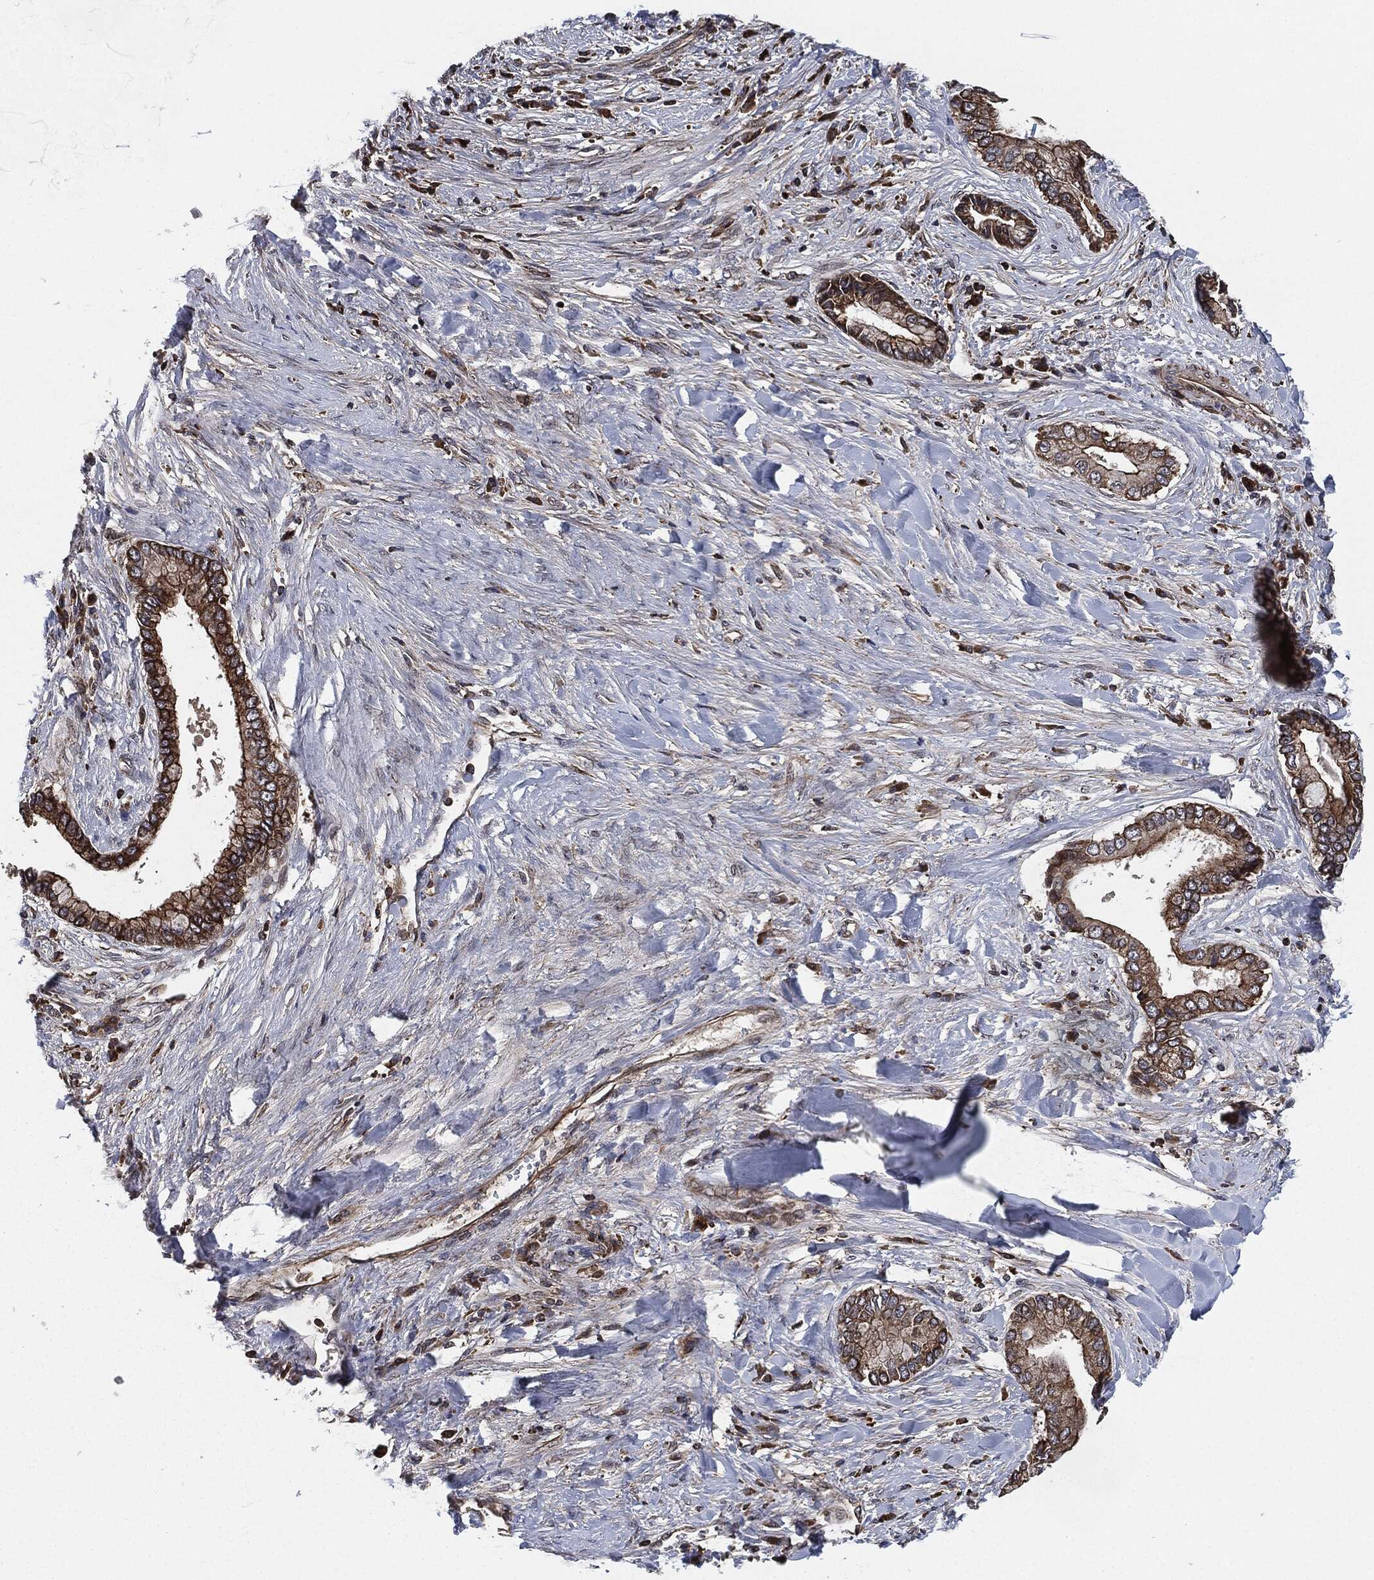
{"staining": {"intensity": "moderate", "quantity": "25%-75%", "location": "cytoplasmic/membranous"}, "tissue": "liver cancer", "cell_type": "Tumor cells", "image_type": "cancer", "snomed": [{"axis": "morphology", "description": "Cholangiocarcinoma"}, {"axis": "topography", "description": "Liver"}], "caption": "Liver cancer (cholangiocarcinoma) stained with a brown dye displays moderate cytoplasmic/membranous positive staining in approximately 25%-75% of tumor cells.", "gene": "UBR1", "patient": {"sex": "male", "age": 50}}